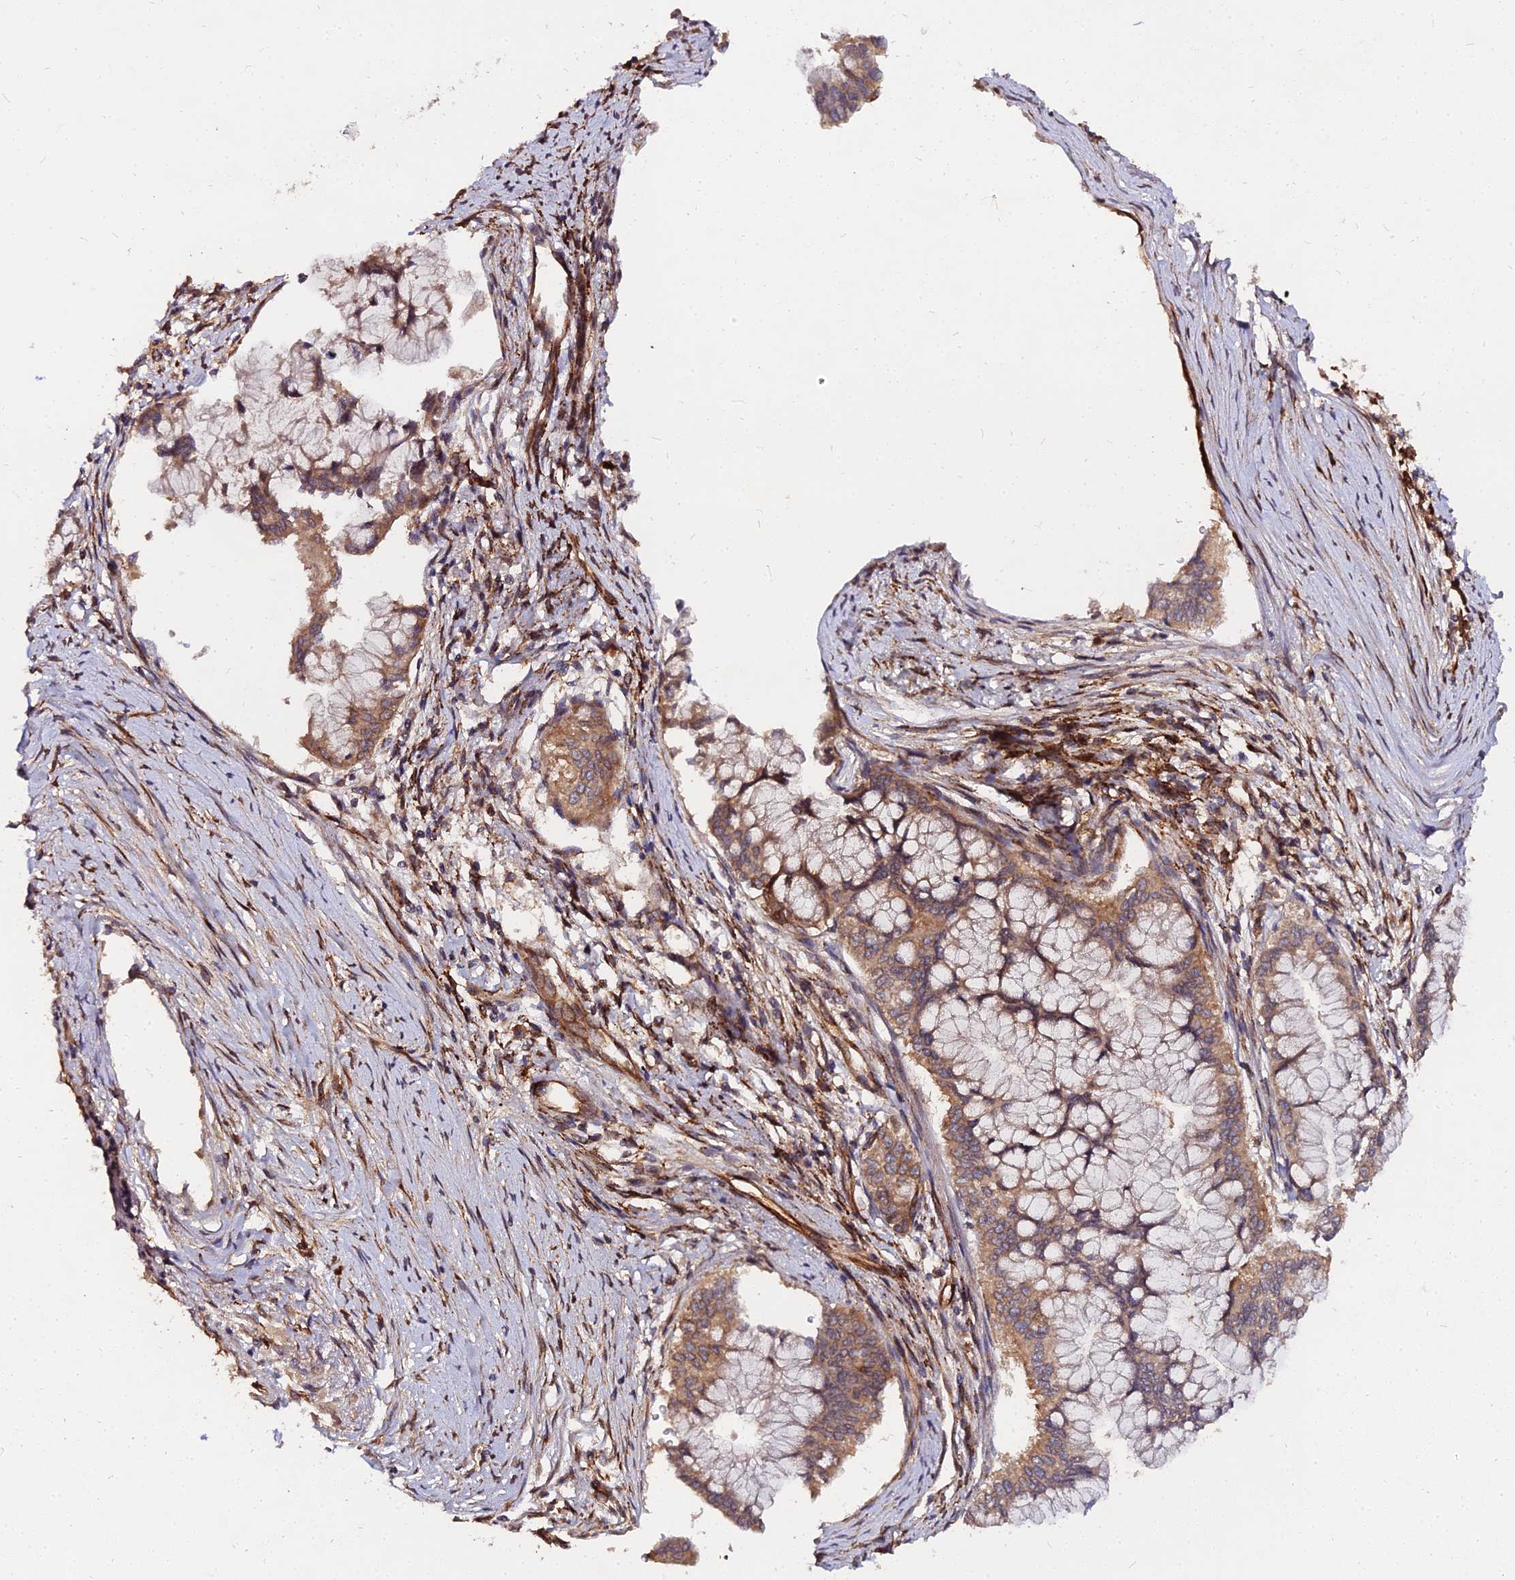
{"staining": {"intensity": "moderate", "quantity": ">75%", "location": "cytoplasmic/membranous"}, "tissue": "pancreatic cancer", "cell_type": "Tumor cells", "image_type": "cancer", "snomed": [{"axis": "morphology", "description": "Adenocarcinoma, NOS"}, {"axis": "topography", "description": "Pancreas"}], "caption": "Brown immunohistochemical staining in human pancreatic cancer exhibits moderate cytoplasmic/membranous positivity in approximately >75% of tumor cells.", "gene": "PDE4D", "patient": {"sex": "male", "age": 46}}